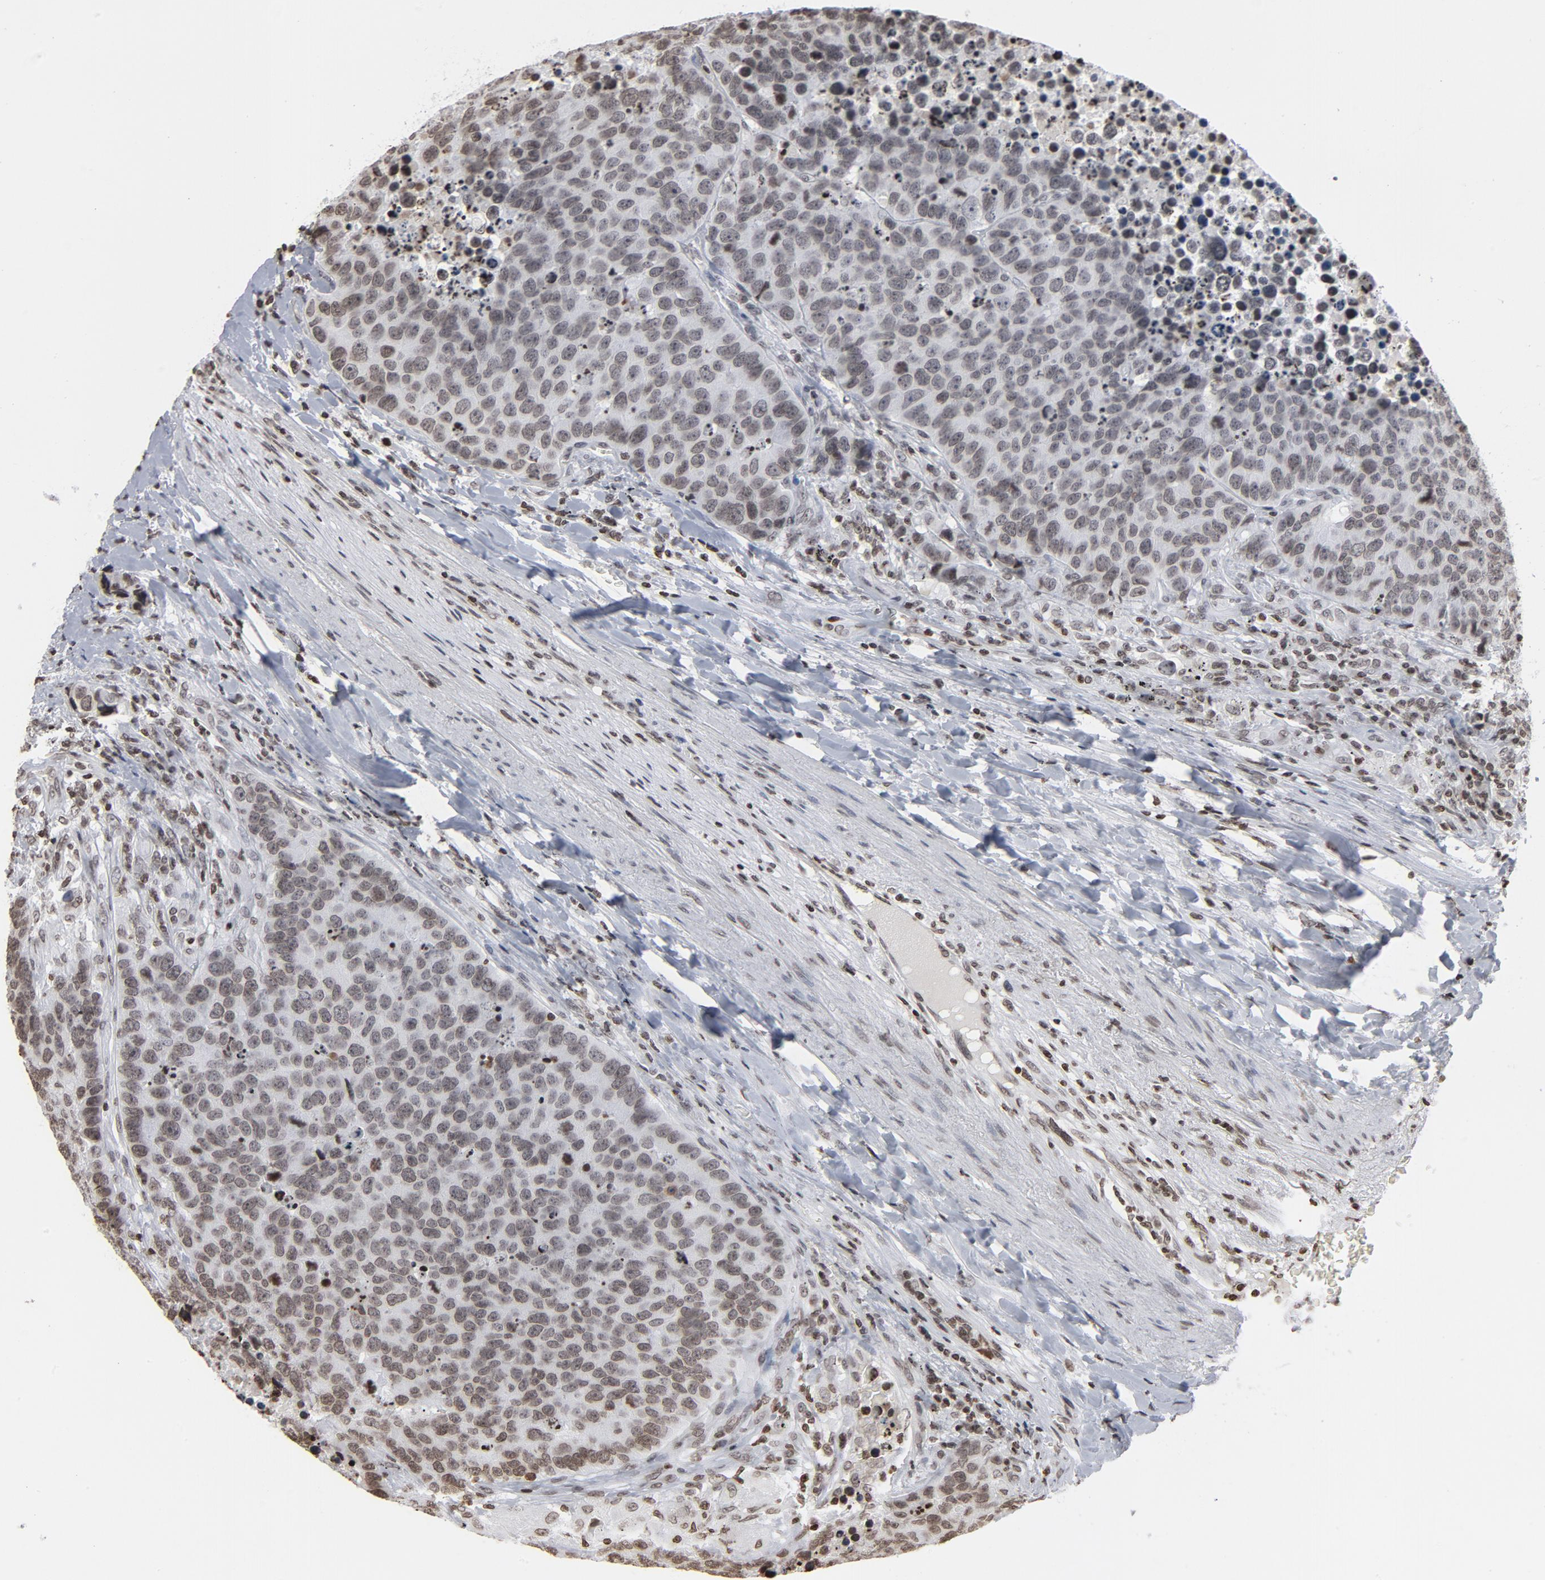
{"staining": {"intensity": "weak", "quantity": ">75%", "location": "nuclear"}, "tissue": "carcinoid", "cell_type": "Tumor cells", "image_type": "cancer", "snomed": [{"axis": "morphology", "description": "Carcinoid, malignant, NOS"}, {"axis": "topography", "description": "Lung"}], "caption": "Carcinoid stained for a protein exhibits weak nuclear positivity in tumor cells.", "gene": "H2AC12", "patient": {"sex": "male", "age": 60}}